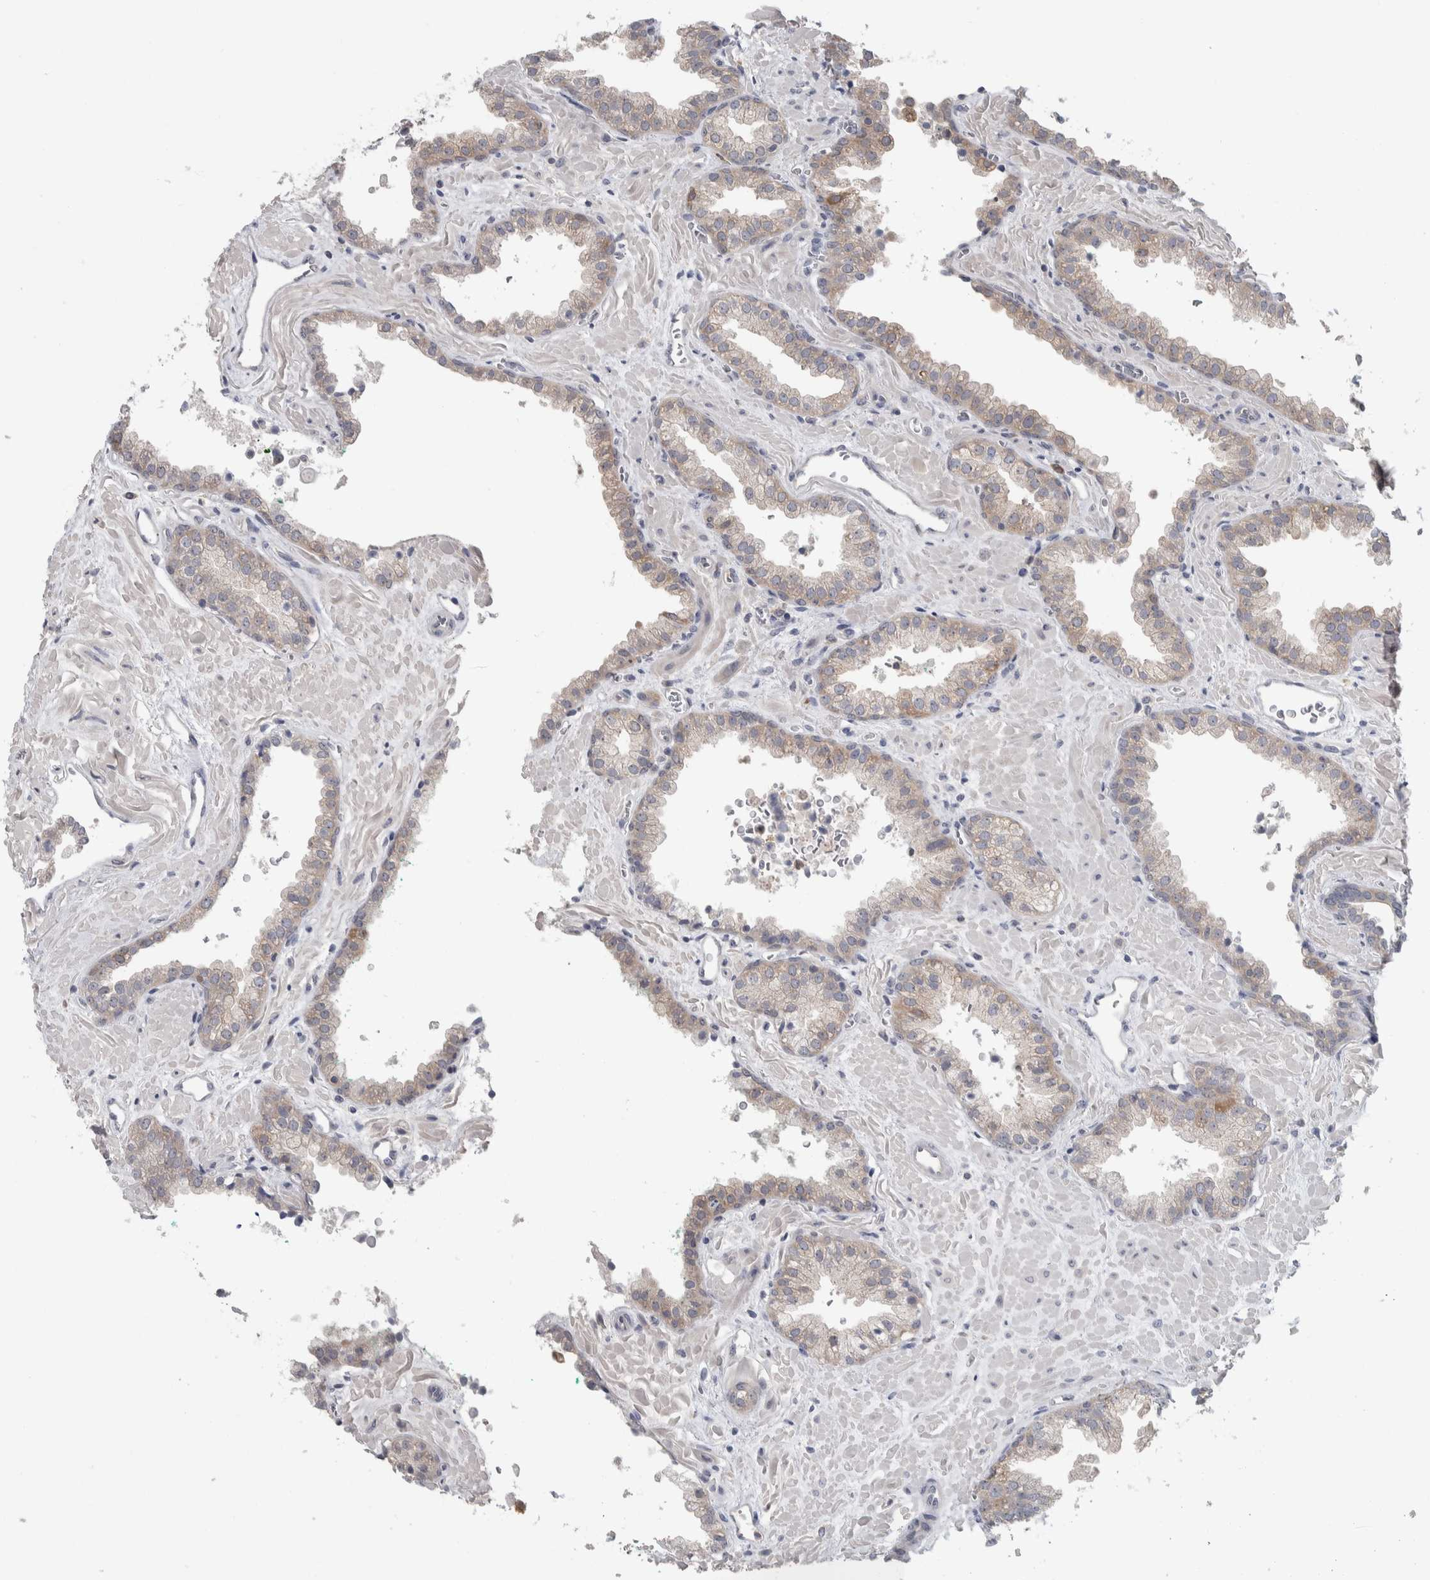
{"staining": {"intensity": "weak", "quantity": "<25%", "location": "cytoplasmic/membranous"}, "tissue": "prostate cancer", "cell_type": "Tumor cells", "image_type": "cancer", "snomed": [{"axis": "morphology", "description": "Adenocarcinoma, Low grade"}, {"axis": "topography", "description": "Prostate"}], "caption": "This is a micrograph of IHC staining of adenocarcinoma (low-grade) (prostate), which shows no positivity in tumor cells.", "gene": "HTATIP2", "patient": {"sex": "male", "age": 71}}